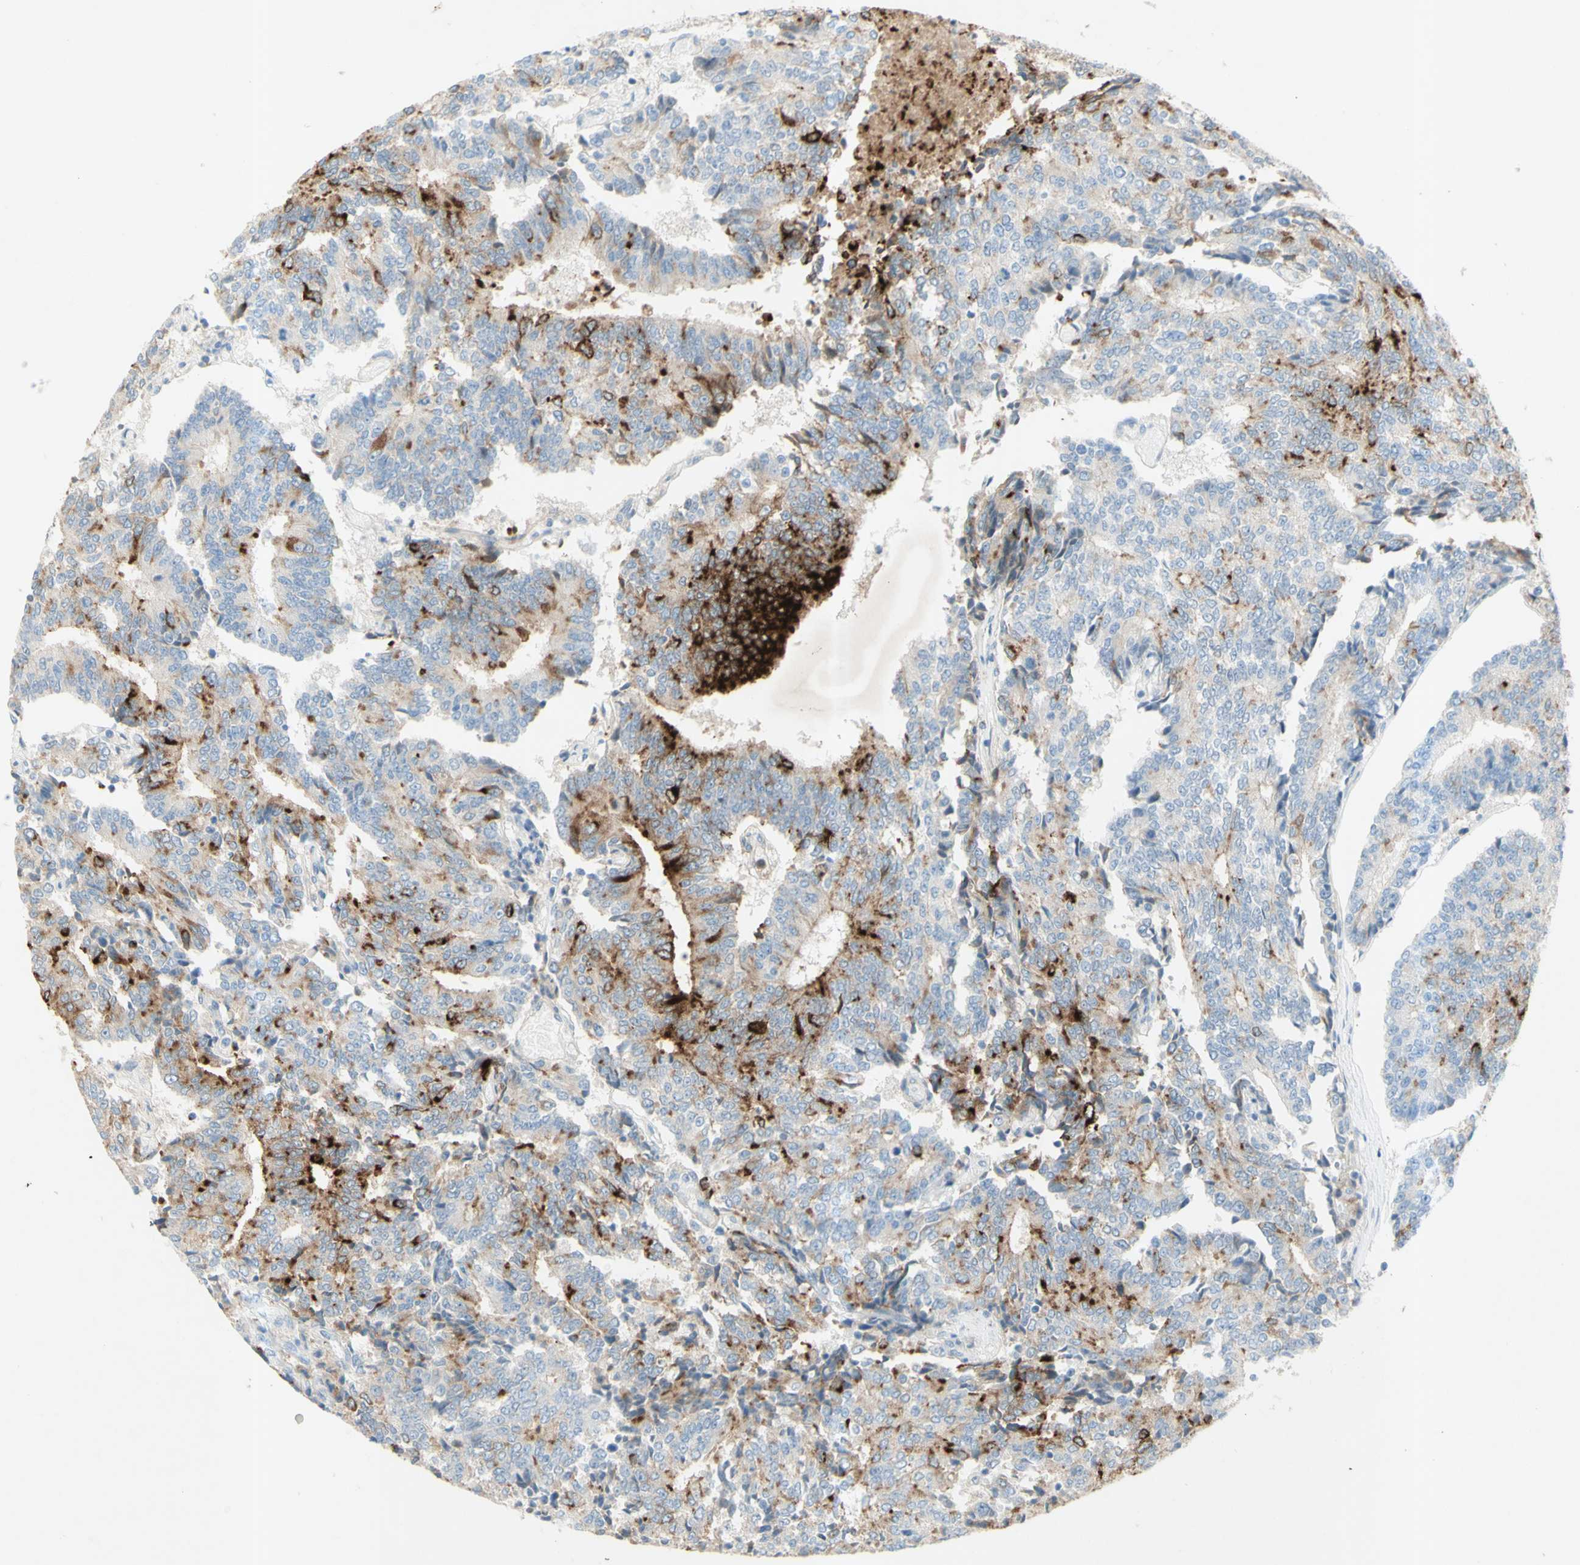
{"staining": {"intensity": "strong", "quantity": "<25%", "location": "cytoplasmic/membranous"}, "tissue": "prostate cancer", "cell_type": "Tumor cells", "image_type": "cancer", "snomed": [{"axis": "morphology", "description": "Normal tissue, NOS"}, {"axis": "morphology", "description": "Adenocarcinoma, High grade"}, {"axis": "topography", "description": "Prostate"}, {"axis": "topography", "description": "Seminal veicle"}], "caption": "The histopathology image reveals staining of prostate cancer (adenocarcinoma (high-grade)), revealing strong cytoplasmic/membranous protein positivity (brown color) within tumor cells.", "gene": "GDF15", "patient": {"sex": "male", "age": 55}}